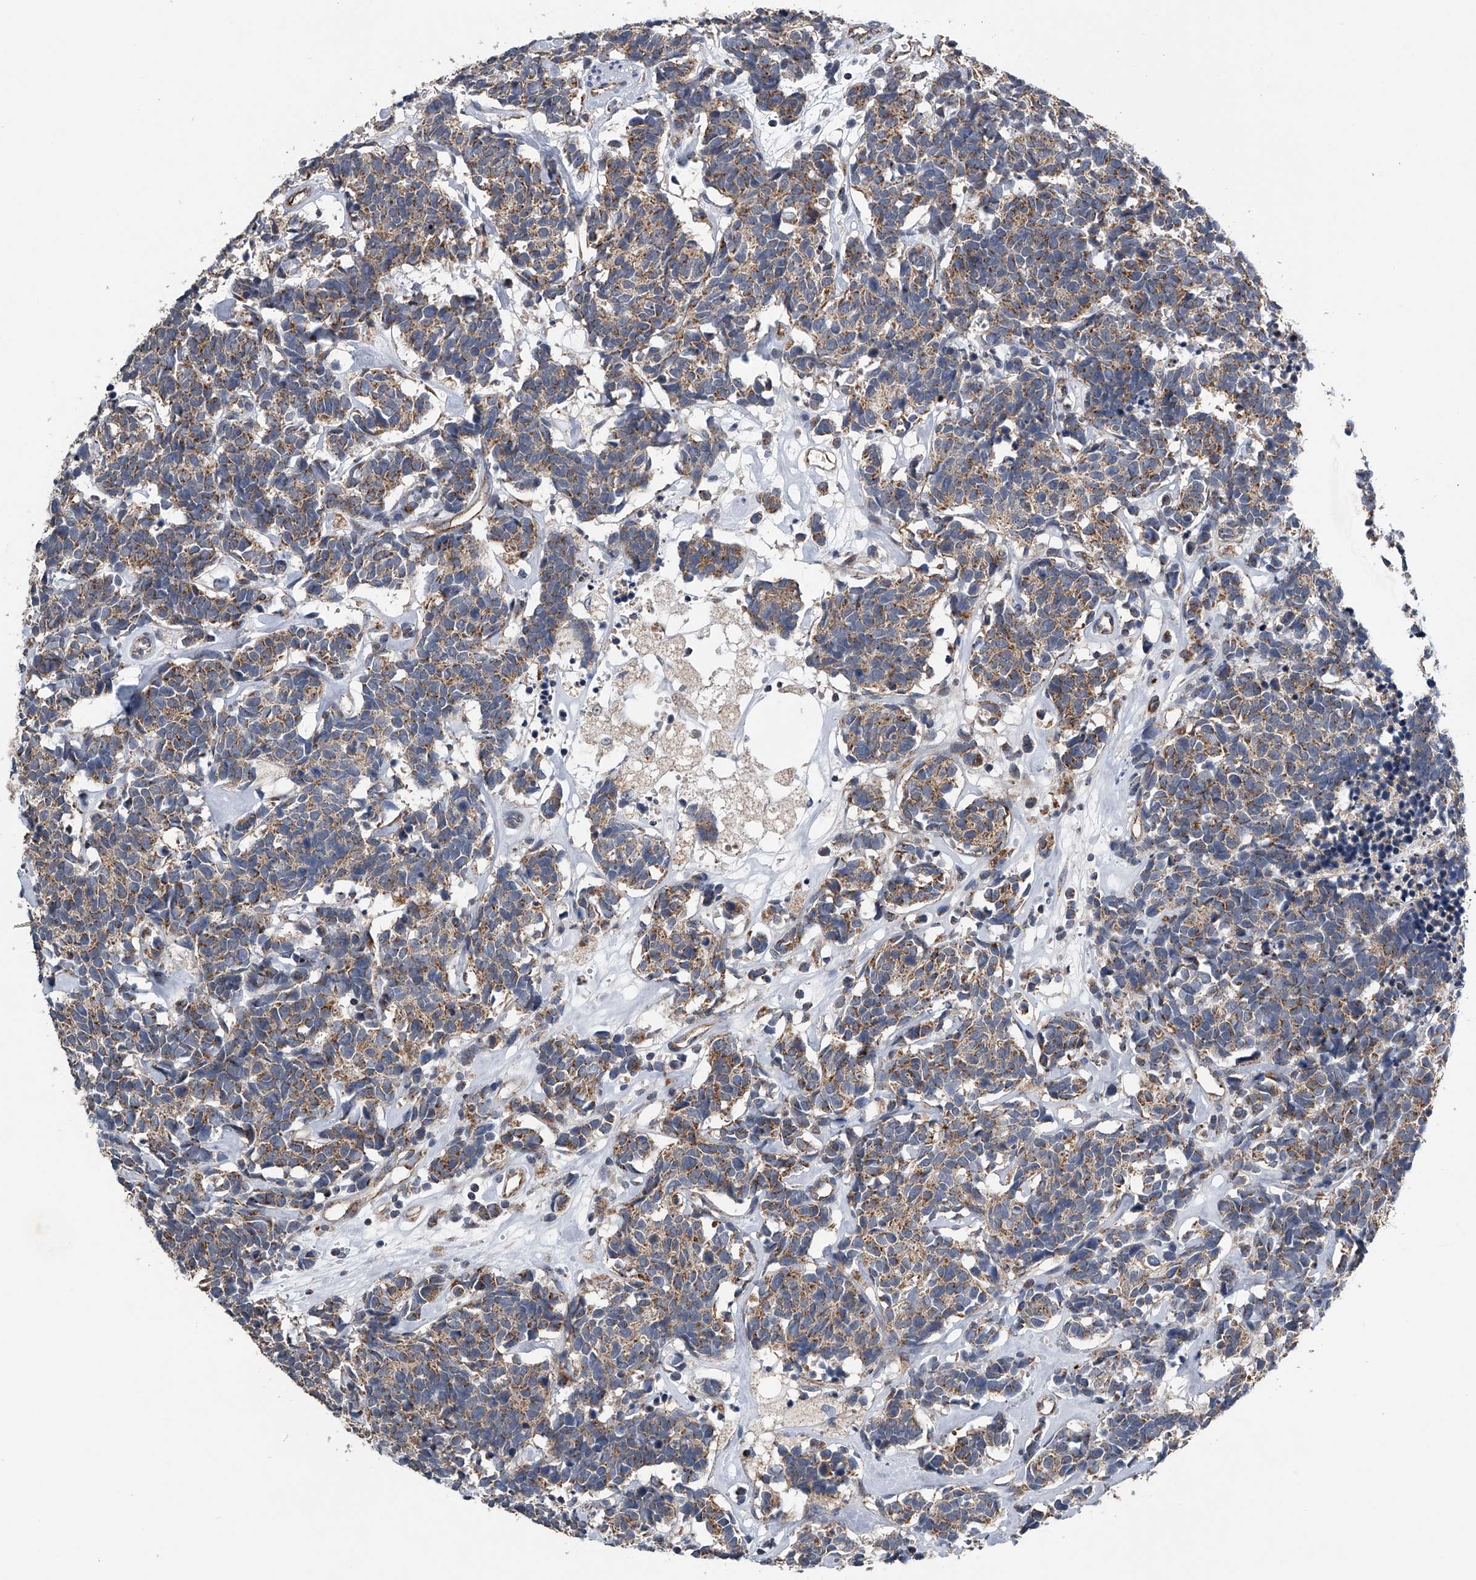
{"staining": {"intensity": "moderate", "quantity": "25%-75%", "location": "cytoplasmic/membranous"}, "tissue": "carcinoid", "cell_type": "Tumor cells", "image_type": "cancer", "snomed": [{"axis": "morphology", "description": "Carcinoma, NOS"}, {"axis": "morphology", "description": "Carcinoid, malignant, NOS"}, {"axis": "topography", "description": "Urinary bladder"}], "caption": "Moderate cytoplasmic/membranous protein staining is present in approximately 25%-75% of tumor cells in malignant carcinoid.", "gene": "LYRM4", "patient": {"sex": "male", "age": 57}}